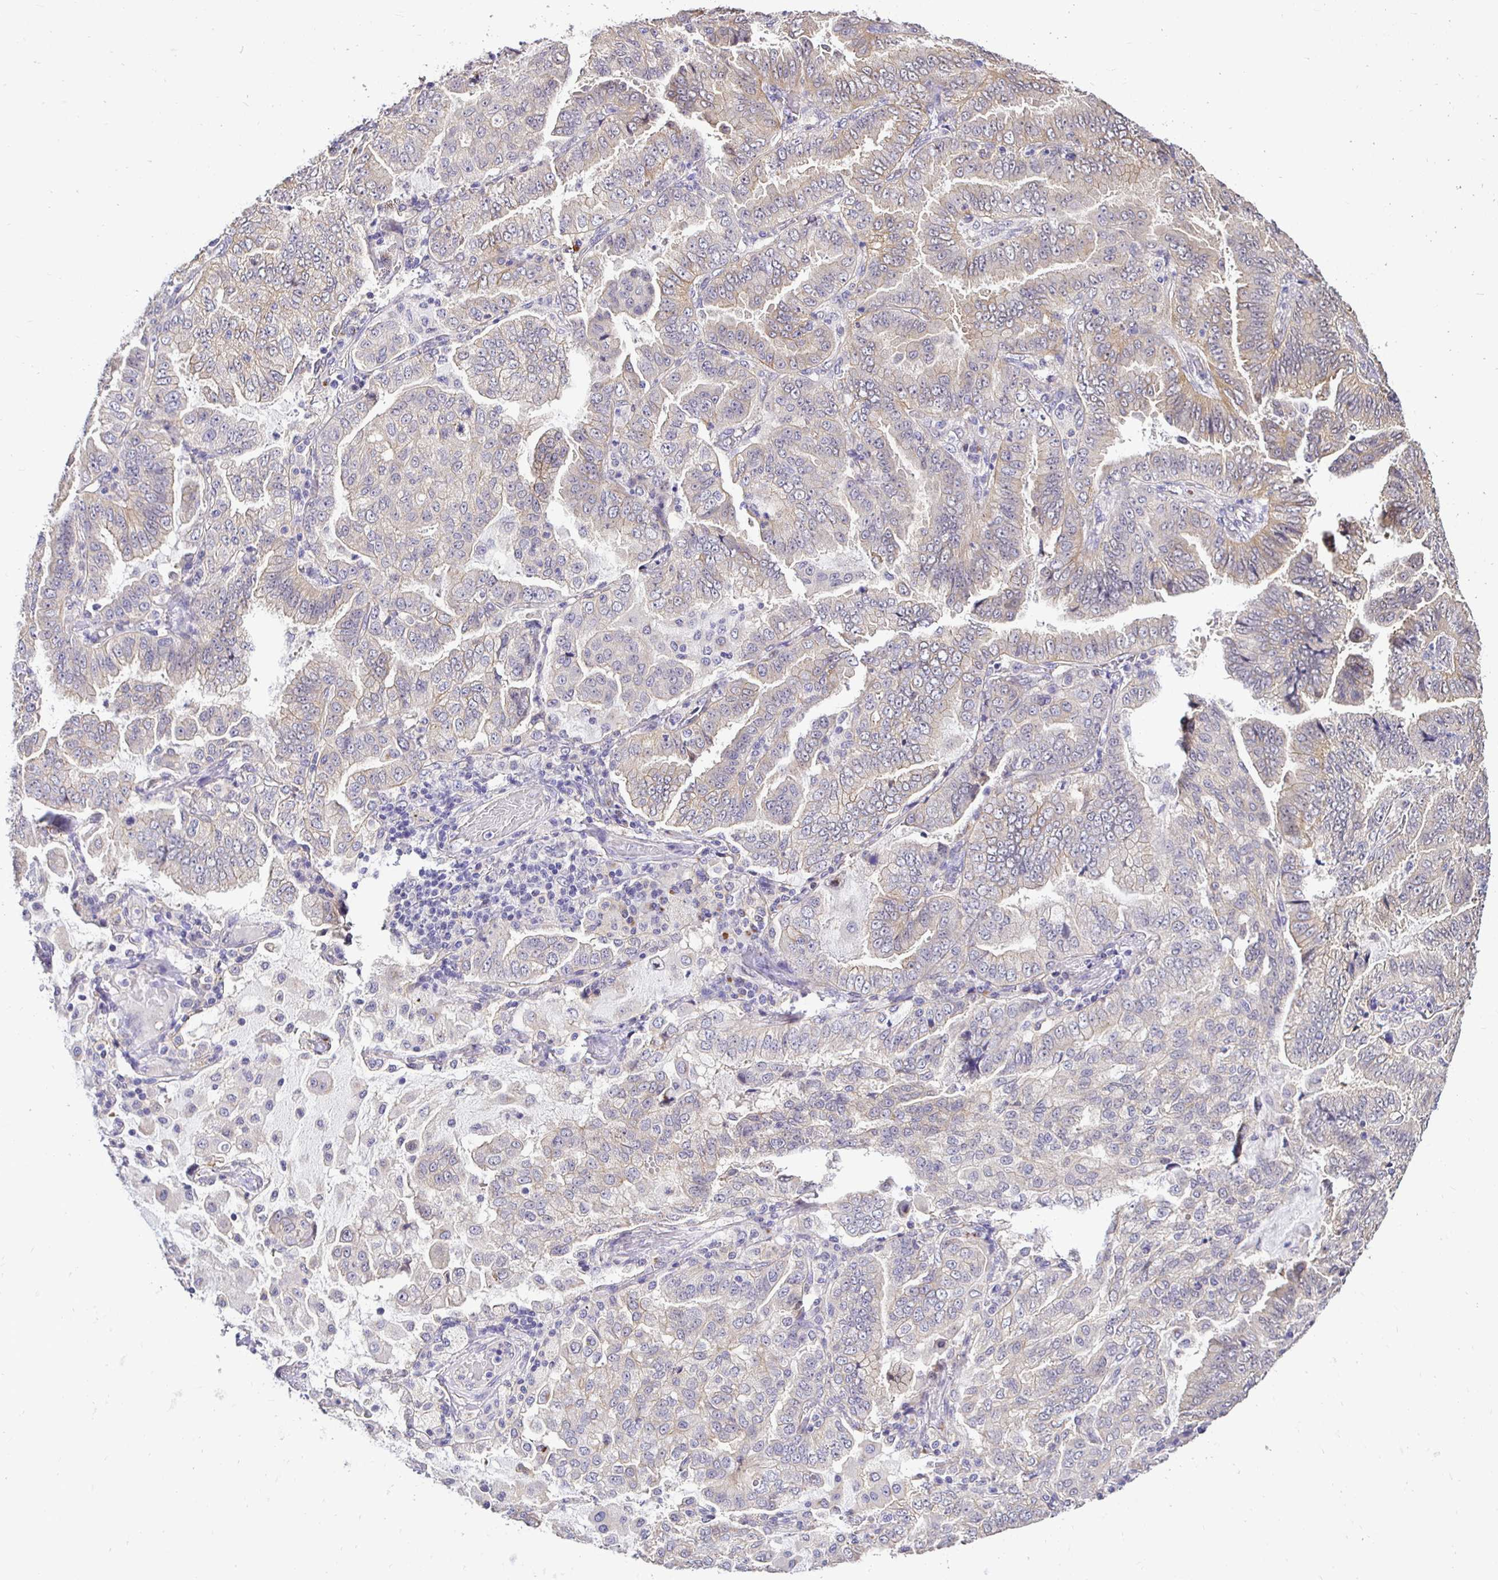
{"staining": {"intensity": "weak", "quantity": "<25%", "location": "cytoplasmic/membranous"}, "tissue": "lung cancer", "cell_type": "Tumor cells", "image_type": "cancer", "snomed": [{"axis": "morphology", "description": "Aneuploidy"}, {"axis": "morphology", "description": "Adenocarcinoma, NOS"}, {"axis": "morphology", "description": "Adenocarcinoma, metastatic, NOS"}, {"axis": "topography", "description": "Lymph node"}, {"axis": "topography", "description": "Lung"}], "caption": "Immunohistochemistry (IHC) micrograph of neoplastic tissue: human lung cancer stained with DAB exhibits no significant protein positivity in tumor cells.", "gene": "SLC9A1", "patient": {"sex": "female", "age": 48}}